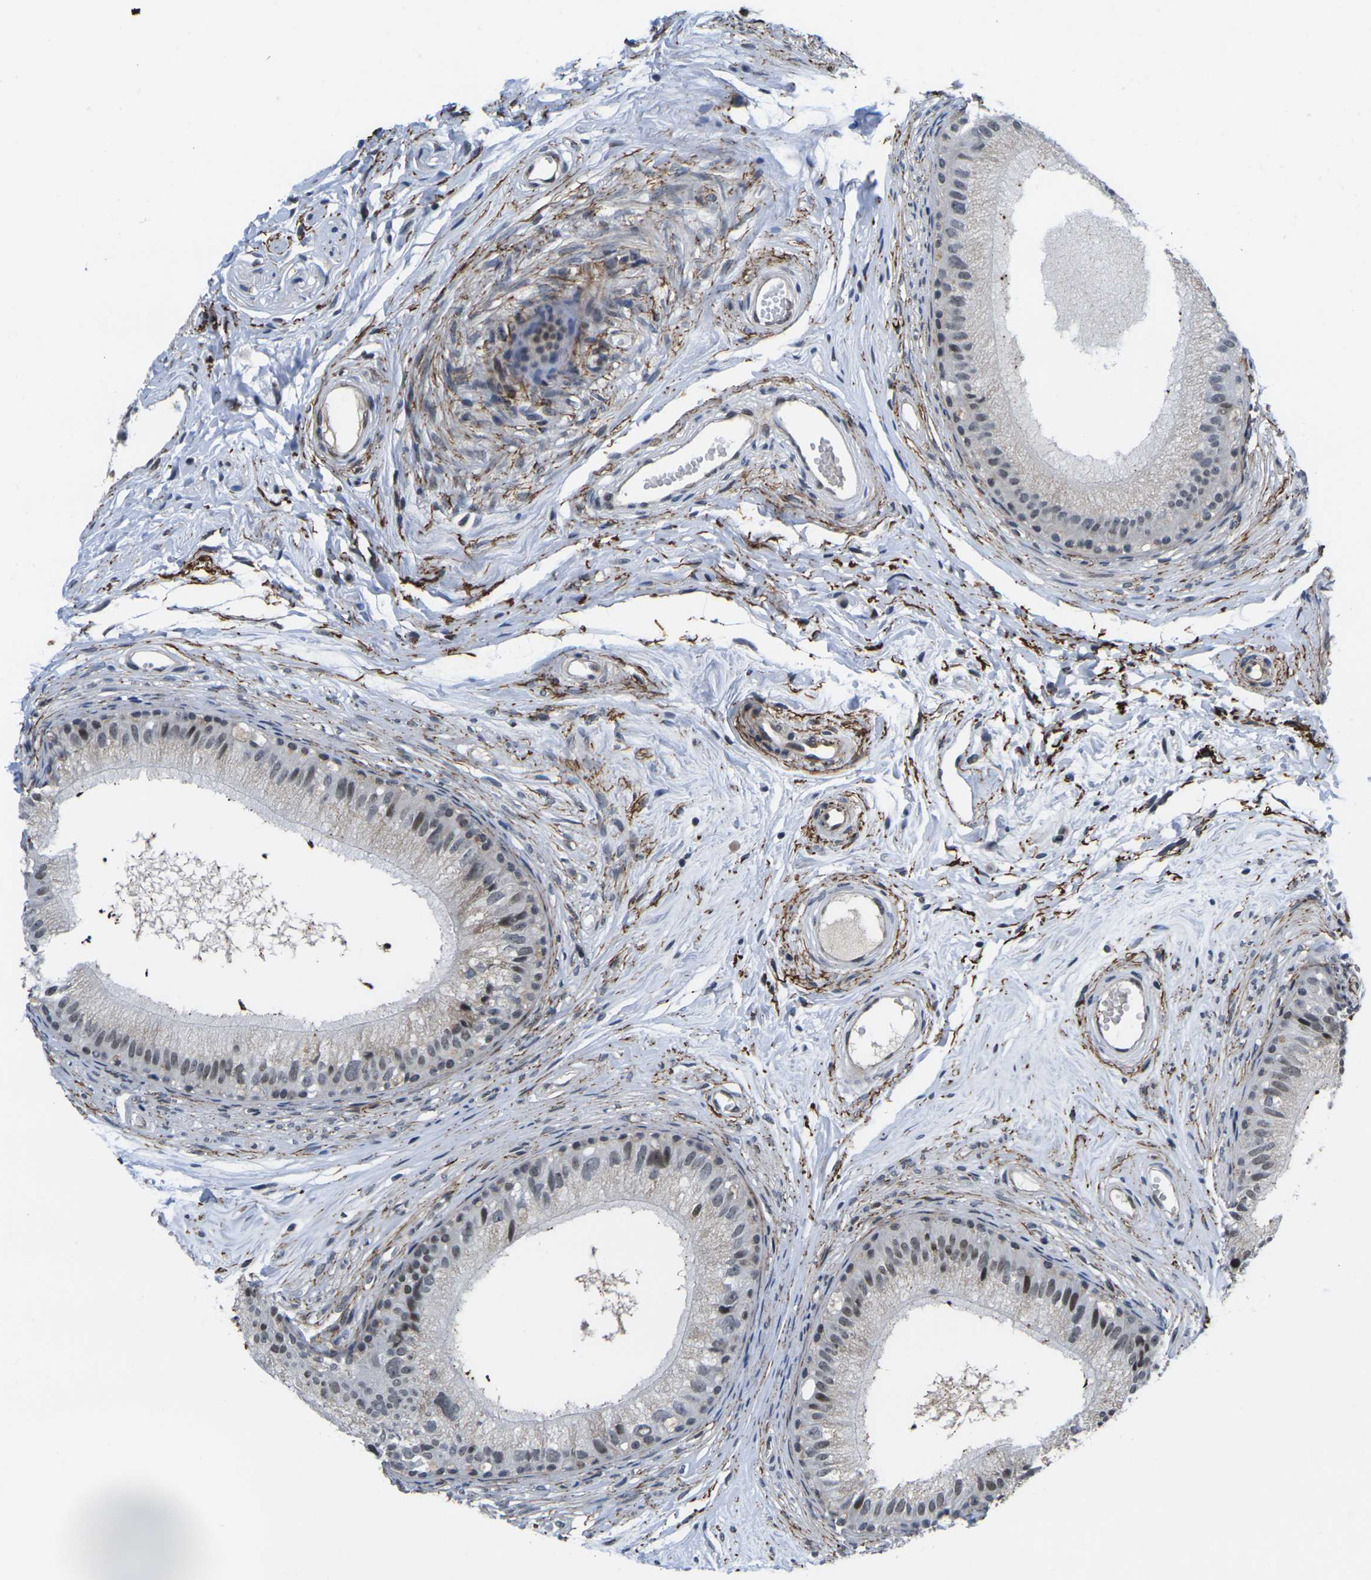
{"staining": {"intensity": "moderate", "quantity": "<25%", "location": "nuclear"}, "tissue": "epididymis", "cell_type": "Glandular cells", "image_type": "normal", "snomed": [{"axis": "morphology", "description": "Normal tissue, NOS"}, {"axis": "topography", "description": "Epididymis"}], "caption": "Glandular cells demonstrate low levels of moderate nuclear positivity in about <25% of cells in unremarkable human epididymis. Immunohistochemistry stains the protein in brown and the nuclei are stained blue.", "gene": "RBM7", "patient": {"sex": "male", "age": 56}}